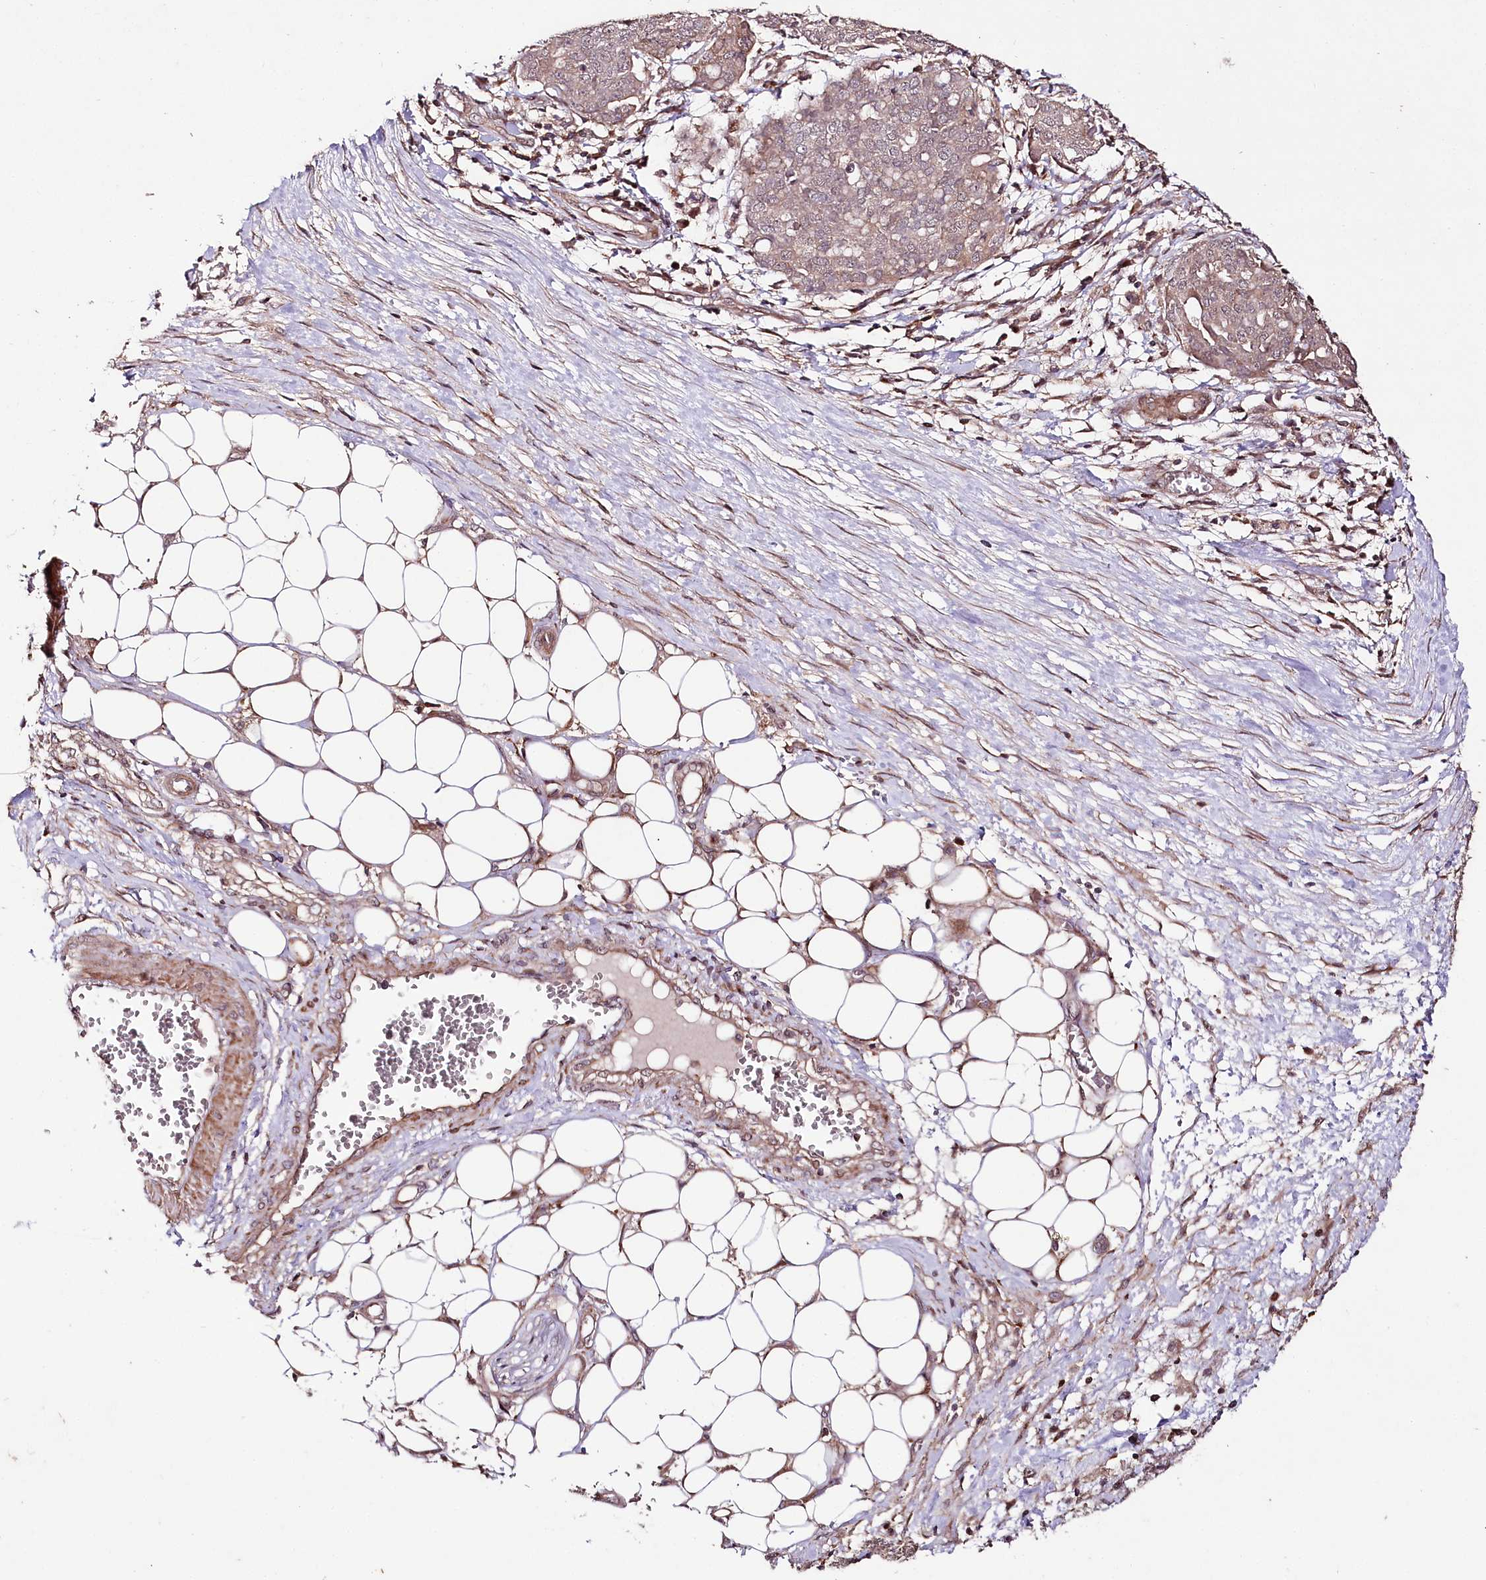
{"staining": {"intensity": "moderate", "quantity": "<25%", "location": "cytoplasmic/membranous"}, "tissue": "ovarian cancer", "cell_type": "Tumor cells", "image_type": "cancer", "snomed": [{"axis": "morphology", "description": "Cystadenocarcinoma, serous, NOS"}, {"axis": "topography", "description": "Soft tissue"}, {"axis": "topography", "description": "Ovary"}], "caption": "A brown stain labels moderate cytoplasmic/membranous expression of a protein in human ovarian cancer (serous cystadenocarcinoma) tumor cells.", "gene": "PHLDB1", "patient": {"sex": "female", "age": 57}}